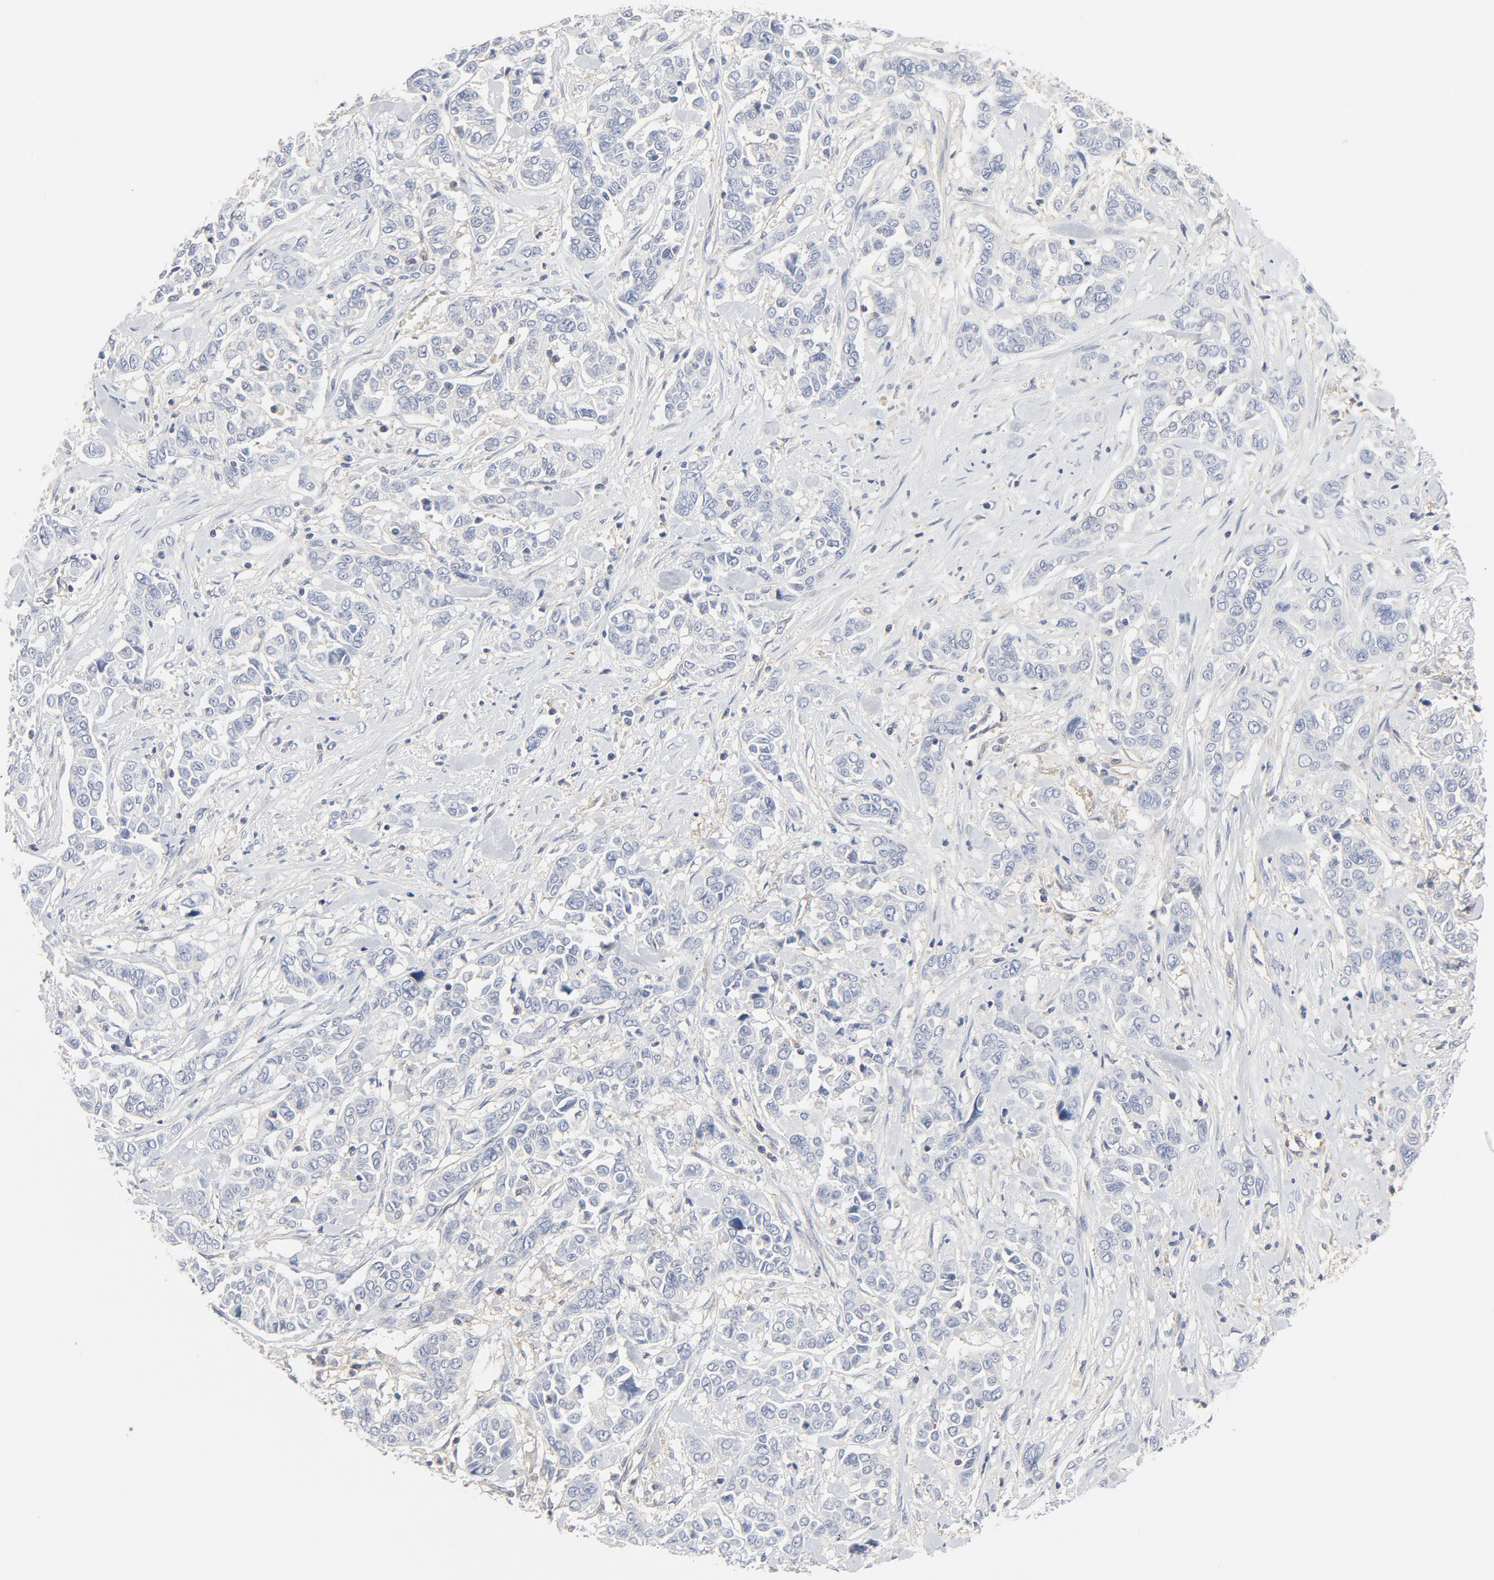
{"staining": {"intensity": "weak", "quantity": "25%-75%", "location": "cytoplasmic/membranous"}, "tissue": "pancreatic cancer", "cell_type": "Tumor cells", "image_type": "cancer", "snomed": [{"axis": "morphology", "description": "Adenocarcinoma, NOS"}, {"axis": "topography", "description": "Pancreas"}], "caption": "Immunohistochemical staining of human pancreatic cancer (adenocarcinoma) reveals low levels of weak cytoplasmic/membranous expression in about 25%-75% of tumor cells. (Brightfield microscopy of DAB IHC at high magnification).", "gene": "RABEP1", "patient": {"sex": "female", "age": 52}}